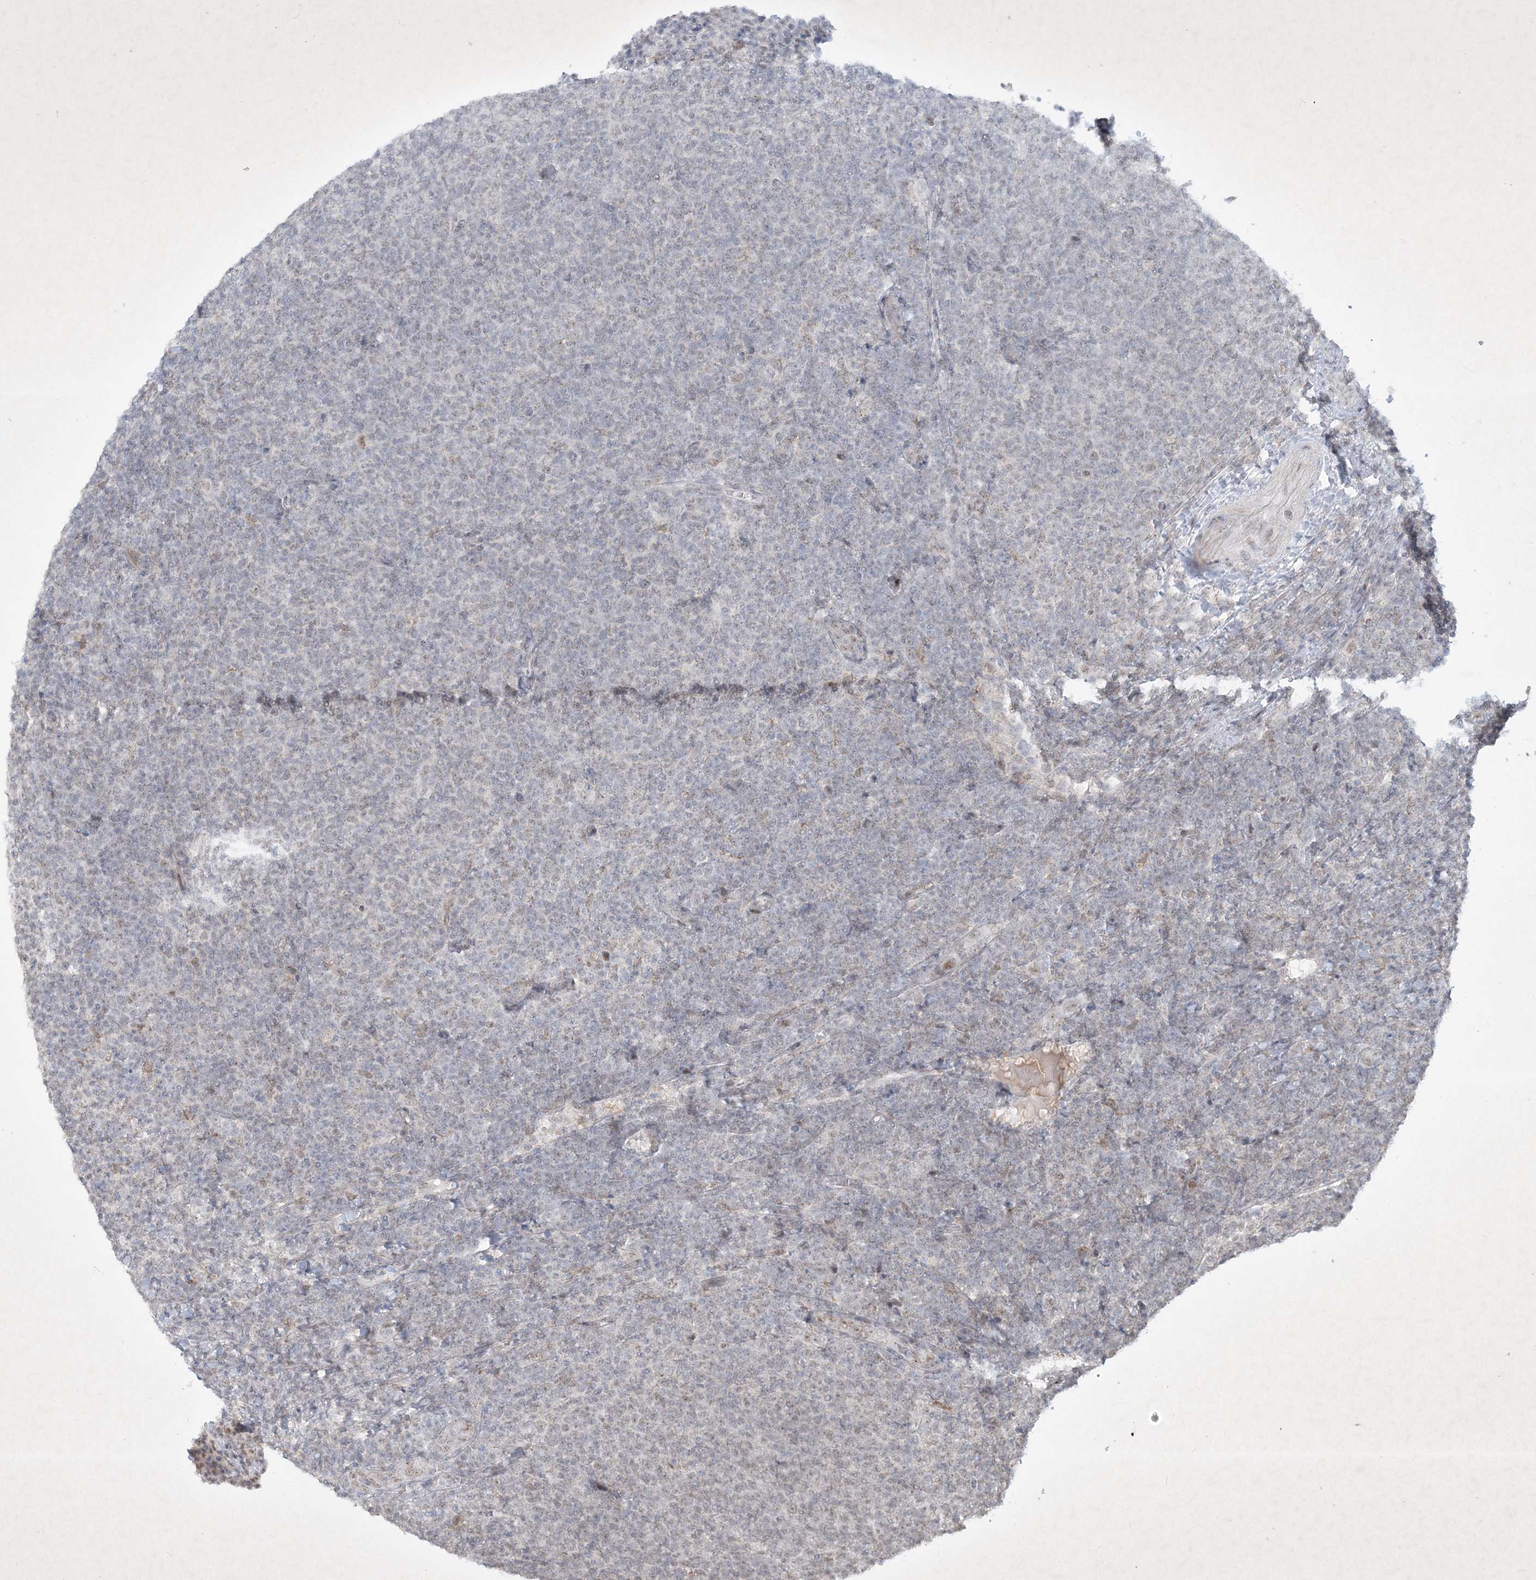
{"staining": {"intensity": "negative", "quantity": "none", "location": "none"}, "tissue": "lymphoma", "cell_type": "Tumor cells", "image_type": "cancer", "snomed": [{"axis": "morphology", "description": "Malignant lymphoma, non-Hodgkin's type, Low grade"}, {"axis": "topography", "description": "Lymph node"}], "caption": "Immunohistochemistry (IHC) photomicrograph of neoplastic tissue: lymphoma stained with DAB exhibits no significant protein staining in tumor cells. (DAB (3,3'-diaminobenzidine) immunohistochemistry with hematoxylin counter stain).", "gene": "ZBTB9", "patient": {"sex": "male", "age": 66}}